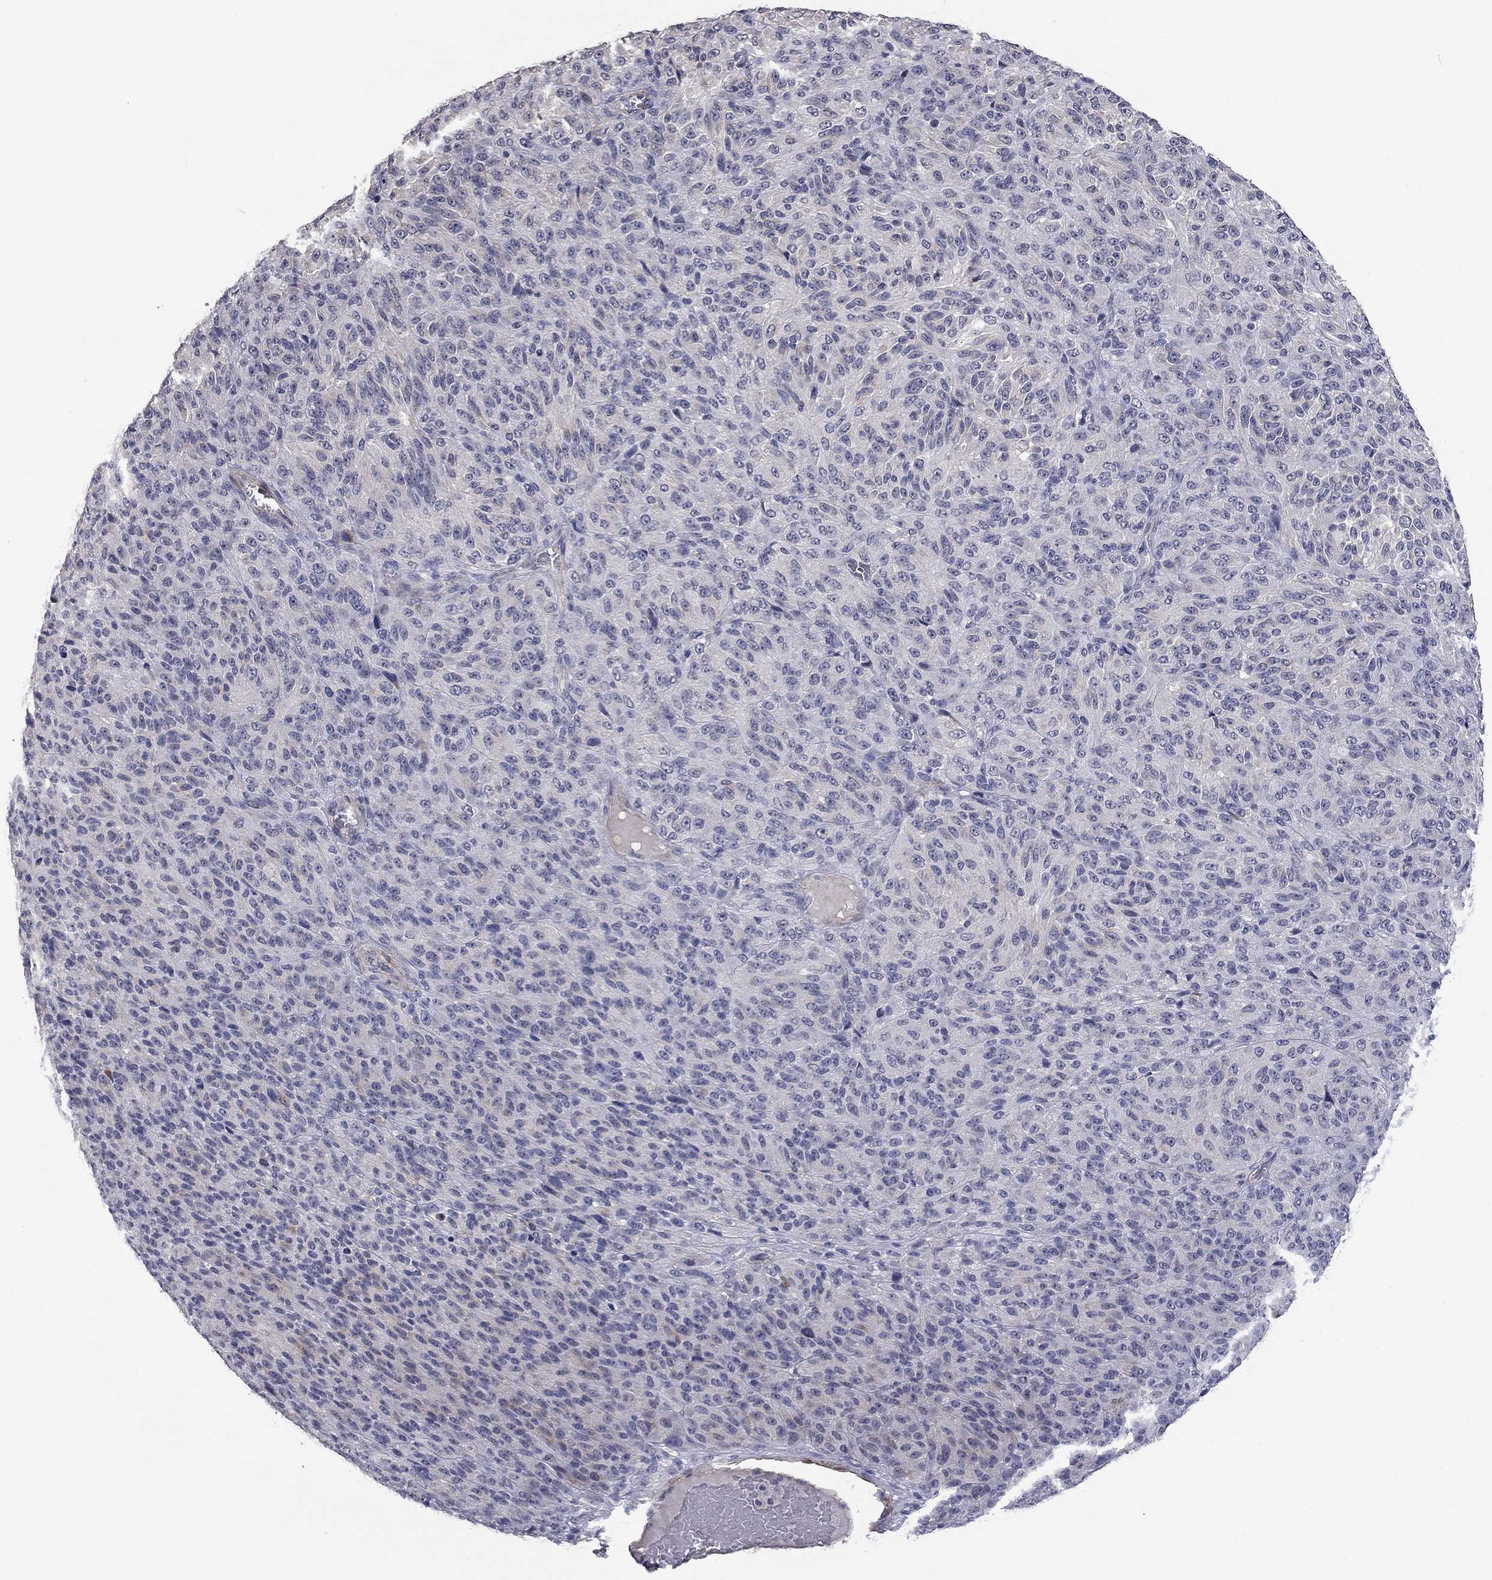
{"staining": {"intensity": "negative", "quantity": "none", "location": "none"}, "tissue": "melanoma", "cell_type": "Tumor cells", "image_type": "cancer", "snomed": [{"axis": "morphology", "description": "Malignant melanoma, Metastatic site"}, {"axis": "topography", "description": "Brain"}], "caption": "Immunohistochemistry of human malignant melanoma (metastatic site) displays no staining in tumor cells.", "gene": "IP6K3", "patient": {"sex": "female", "age": 56}}